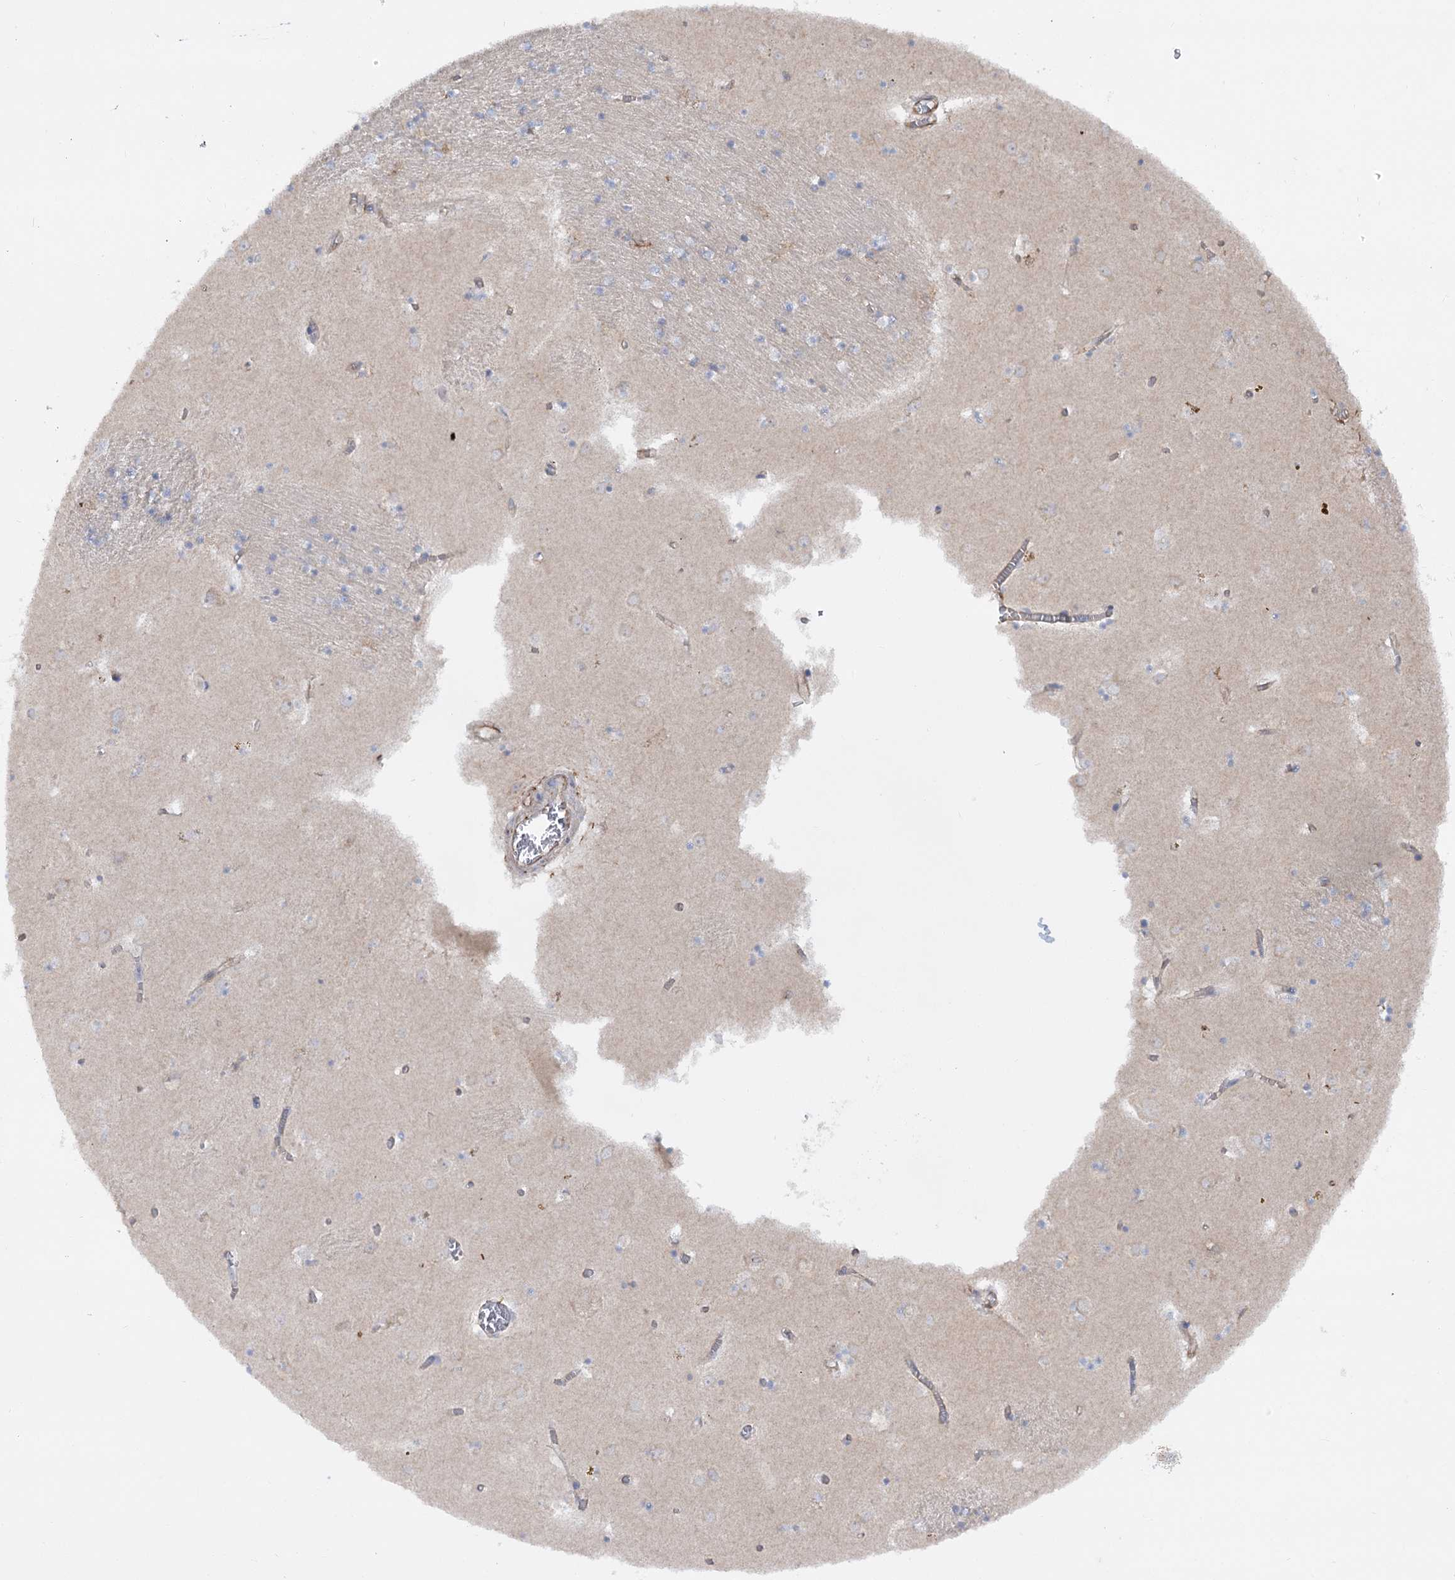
{"staining": {"intensity": "negative", "quantity": "none", "location": "none"}, "tissue": "caudate", "cell_type": "Glial cells", "image_type": "normal", "snomed": [{"axis": "morphology", "description": "Normal tissue, NOS"}, {"axis": "topography", "description": "Lateral ventricle wall"}], "caption": "IHC photomicrograph of normal caudate: human caudate stained with DAB (3,3'-diaminobenzidine) shows no significant protein expression in glial cells. (IHC, brightfield microscopy, high magnification).", "gene": "KIAA0825", "patient": {"sex": "male", "age": 70}}